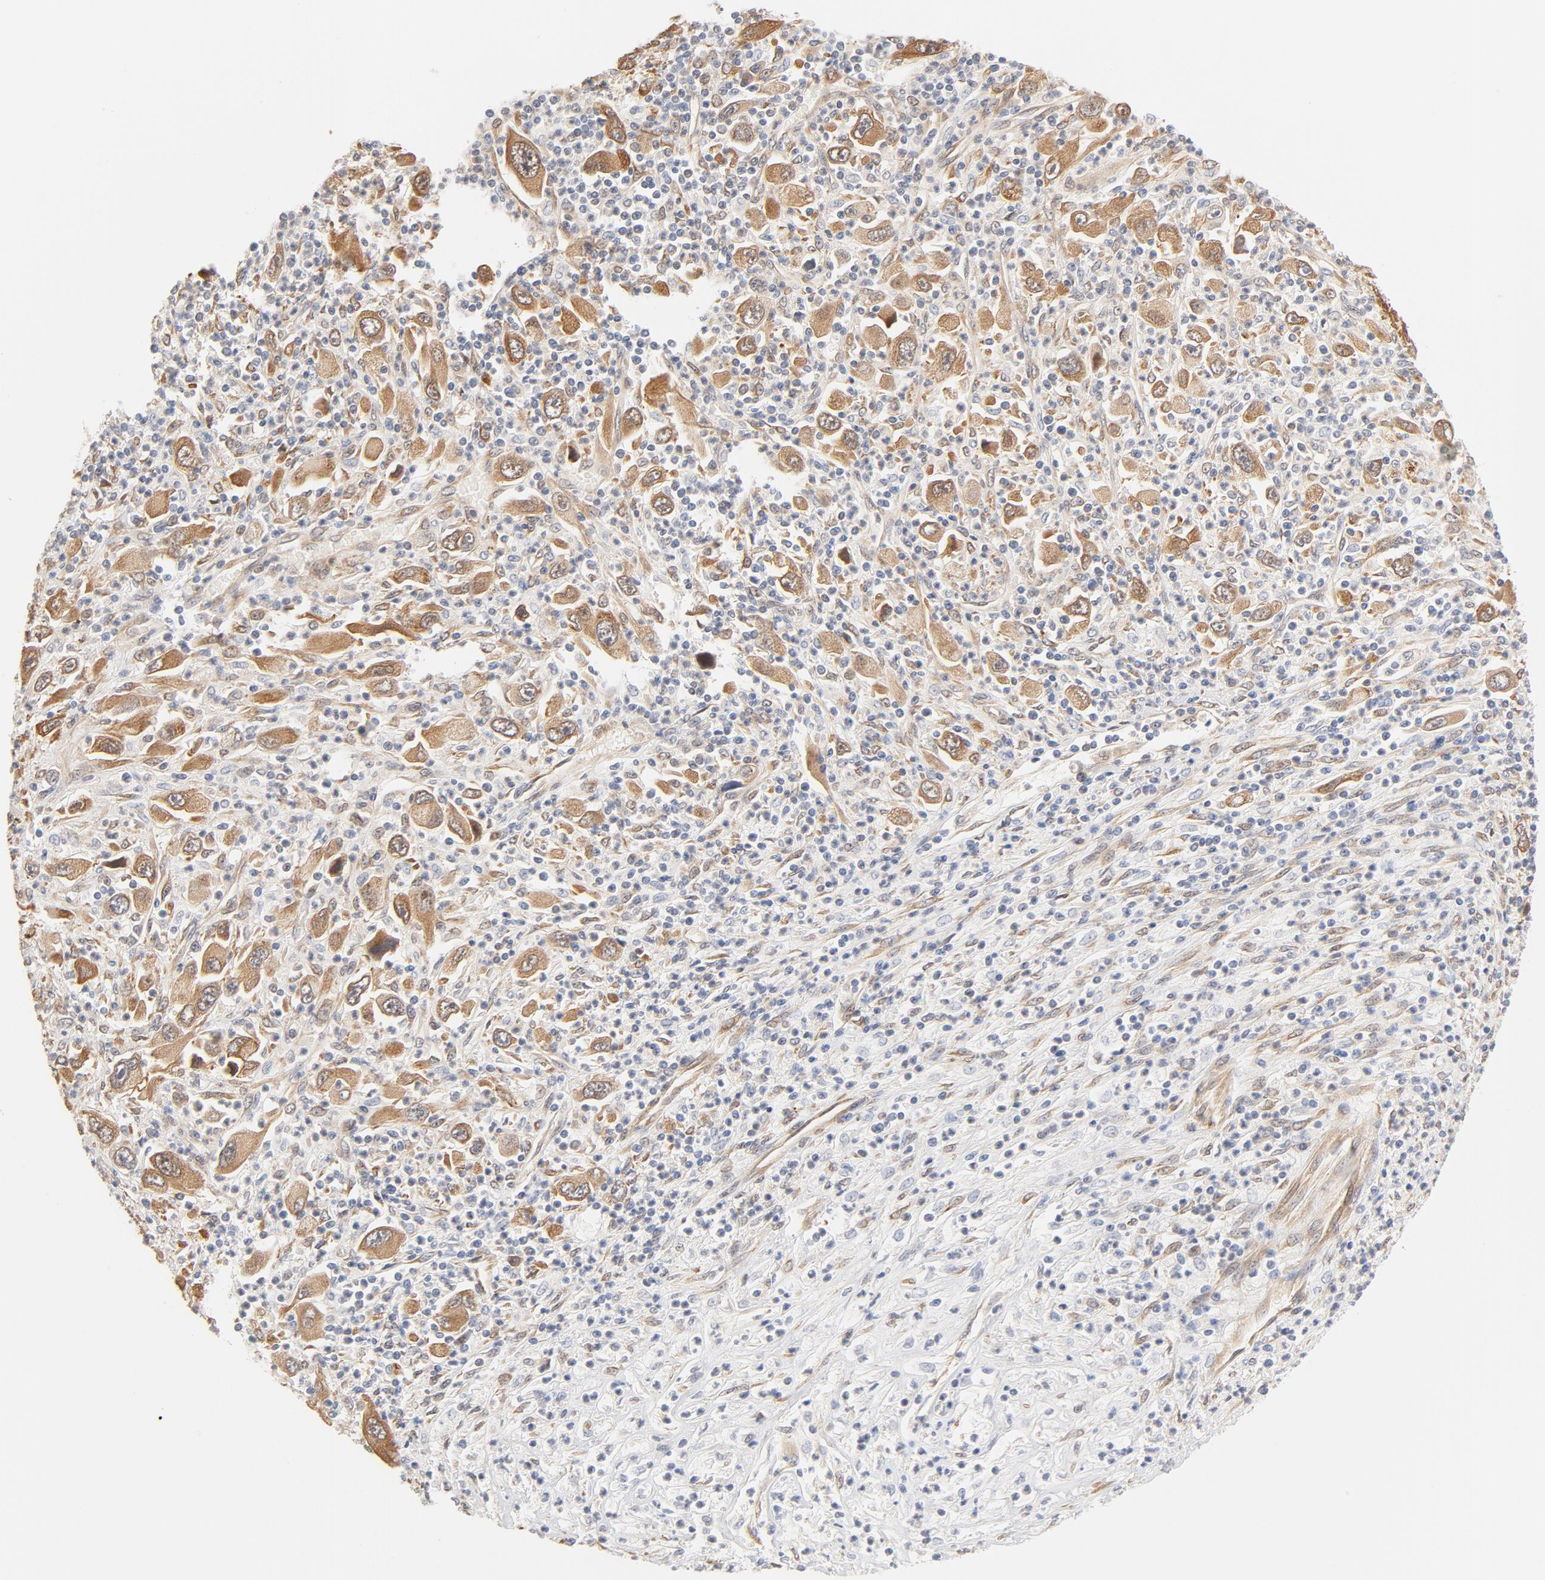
{"staining": {"intensity": "moderate", "quantity": ">75%", "location": "cytoplasmic/membranous"}, "tissue": "melanoma", "cell_type": "Tumor cells", "image_type": "cancer", "snomed": [{"axis": "morphology", "description": "Malignant melanoma, Metastatic site"}, {"axis": "topography", "description": "Skin"}], "caption": "Immunohistochemistry (IHC) image of human malignant melanoma (metastatic site) stained for a protein (brown), which displays medium levels of moderate cytoplasmic/membranous staining in about >75% of tumor cells.", "gene": "EIF4E", "patient": {"sex": "female", "age": 56}}